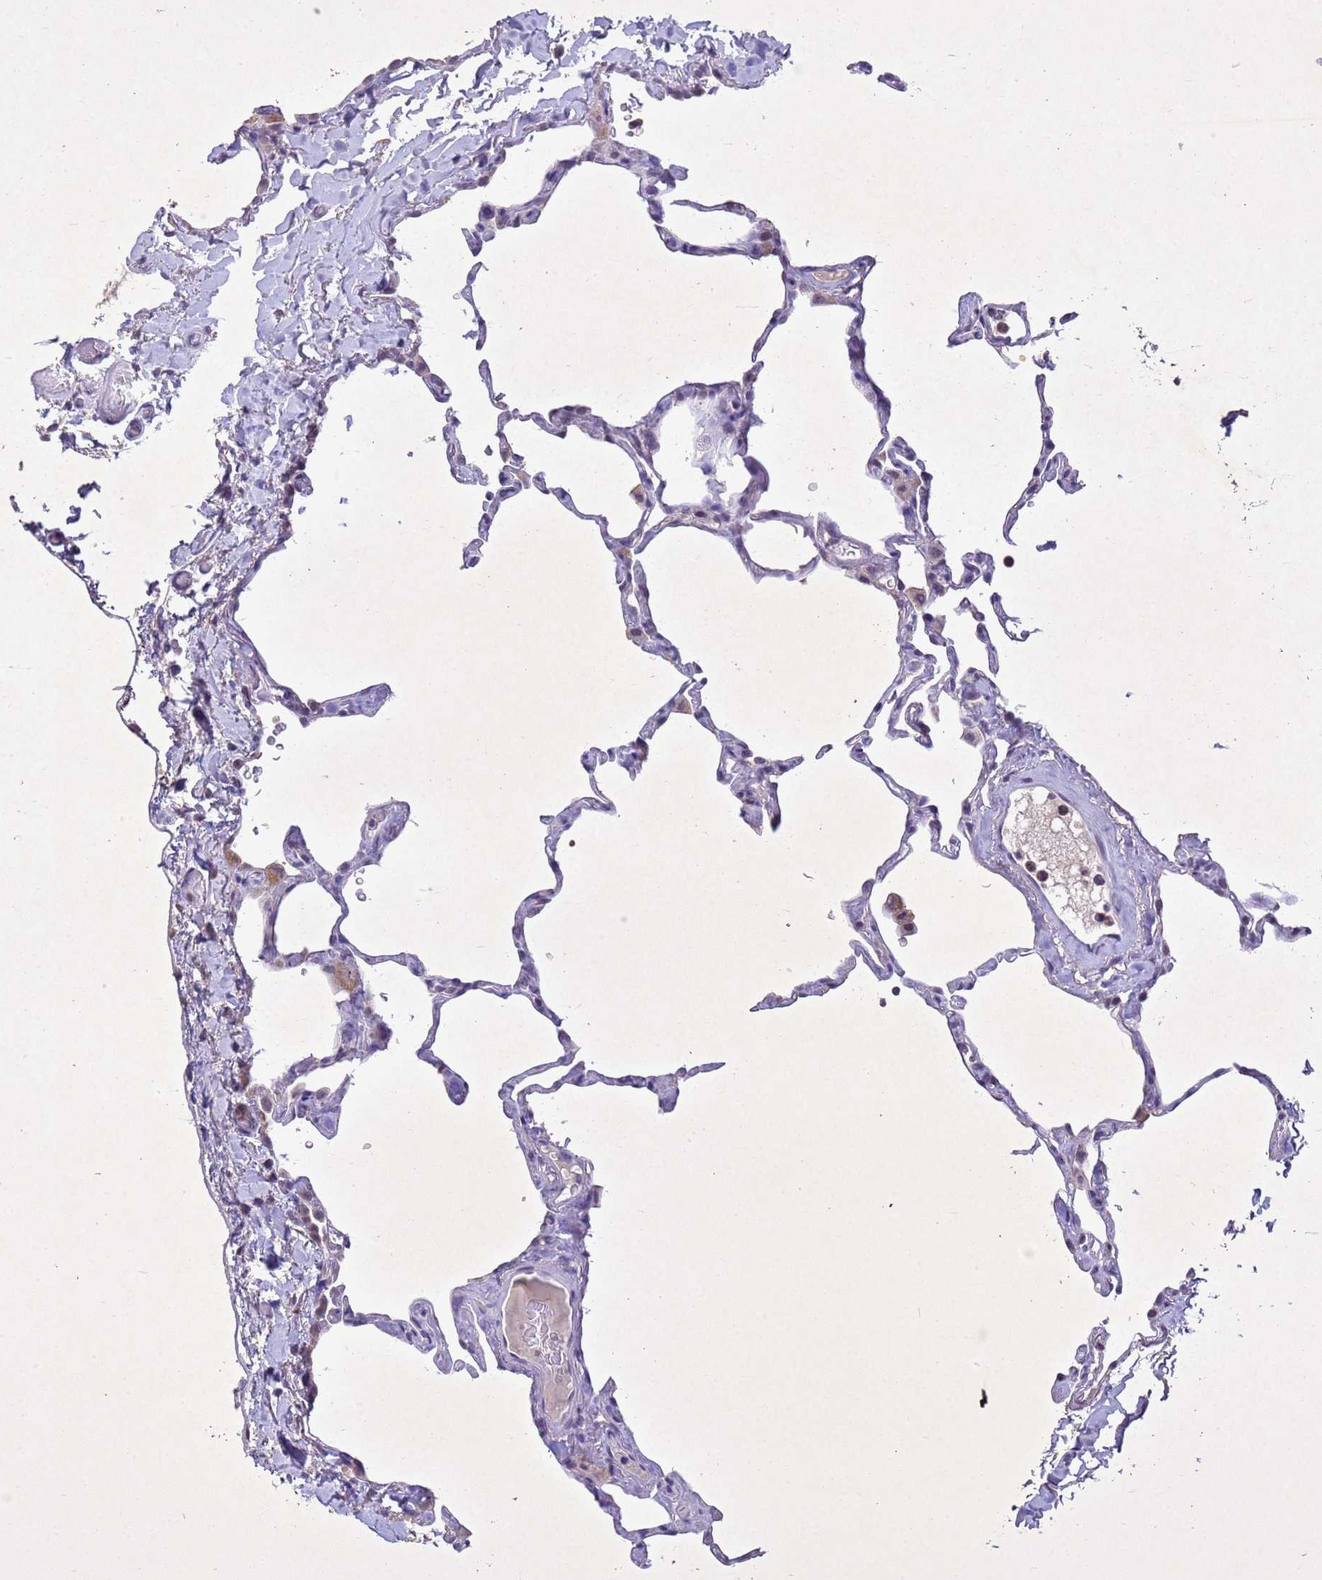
{"staining": {"intensity": "negative", "quantity": "none", "location": "none"}, "tissue": "lung", "cell_type": "Alveolar cells", "image_type": "normal", "snomed": [{"axis": "morphology", "description": "Normal tissue, NOS"}, {"axis": "topography", "description": "Lung"}], "caption": "An immunohistochemistry (IHC) histopathology image of unremarkable lung is shown. There is no staining in alveolar cells of lung. (DAB (3,3'-diaminobenzidine) immunohistochemistry (IHC), high magnification).", "gene": "NLRP11", "patient": {"sex": "male", "age": 65}}